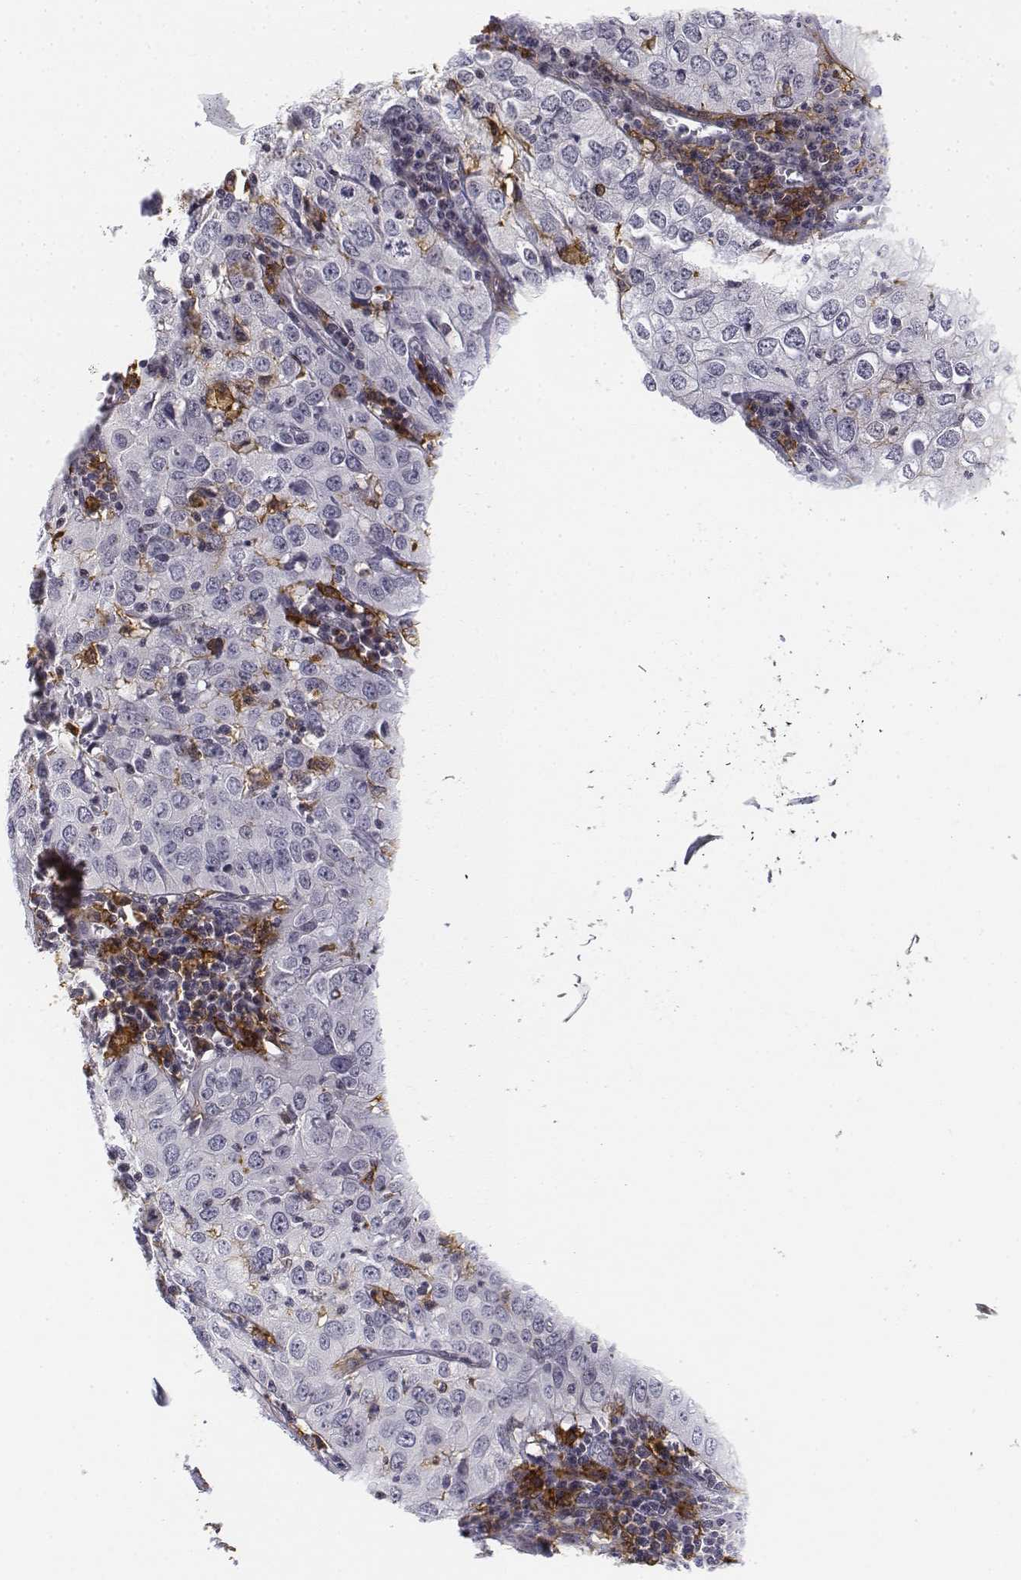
{"staining": {"intensity": "negative", "quantity": "none", "location": "none"}, "tissue": "cervical cancer", "cell_type": "Tumor cells", "image_type": "cancer", "snomed": [{"axis": "morphology", "description": "Squamous cell carcinoma, NOS"}, {"axis": "topography", "description": "Cervix"}], "caption": "Tumor cells are negative for brown protein staining in cervical cancer (squamous cell carcinoma).", "gene": "CD14", "patient": {"sex": "female", "age": 24}}